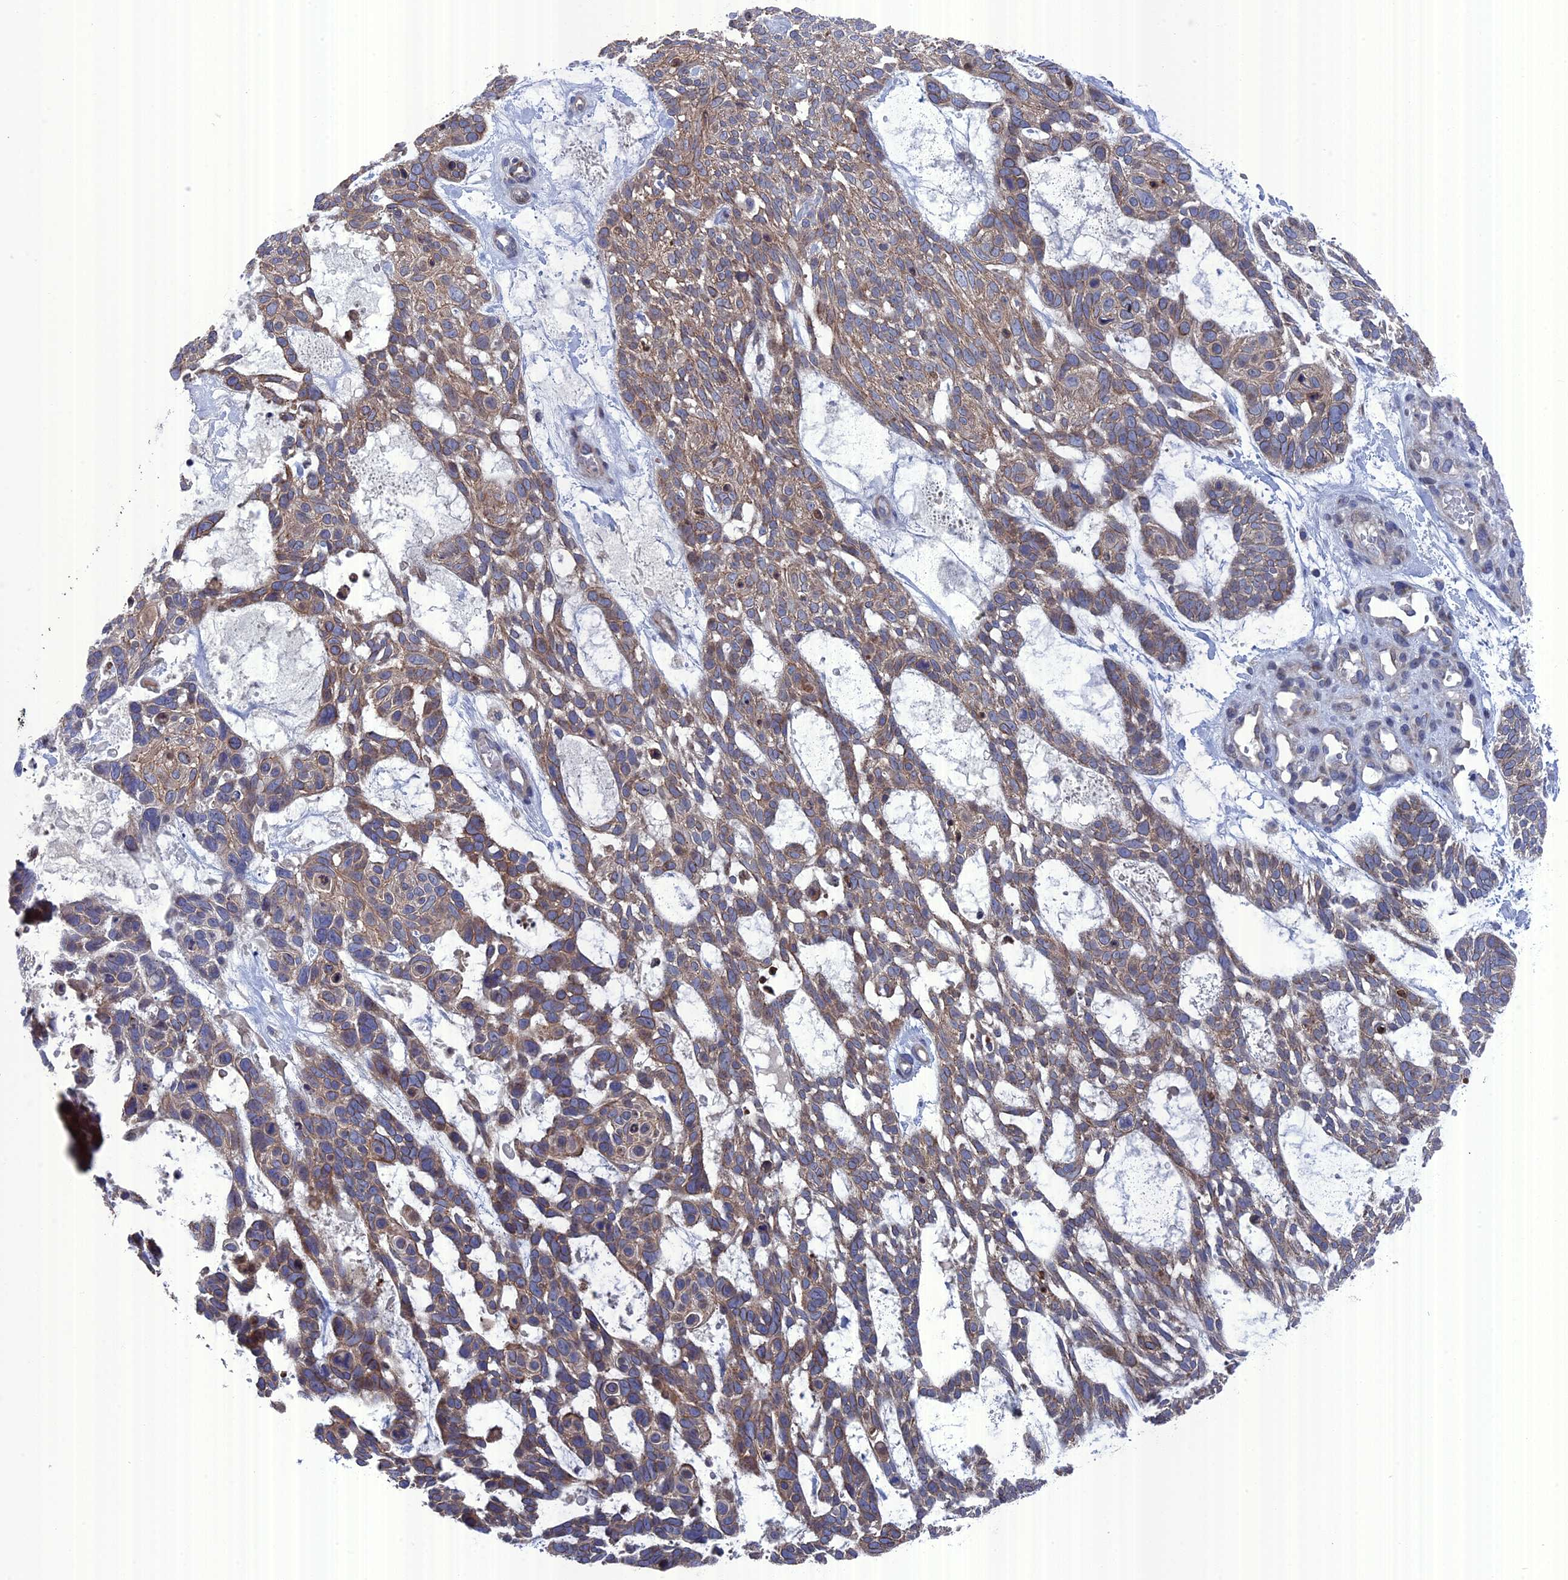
{"staining": {"intensity": "moderate", "quantity": ">75%", "location": "cytoplasmic/membranous"}, "tissue": "skin cancer", "cell_type": "Tumor cells", "image_type": "cancer", "snomed": [{"axis": "morphology", "description": "Basal cell carcinoma"}, {"axis": "topography", "description": "Skin"}], "caption": "Skin cancer was stained to show a protein in brown. There is medium levels of moderate cytoplasmic/membranous staining in about >75% of tumor cells.", "gene": "TMEM161A", "patient": {"sex": "male", "age": 88}}